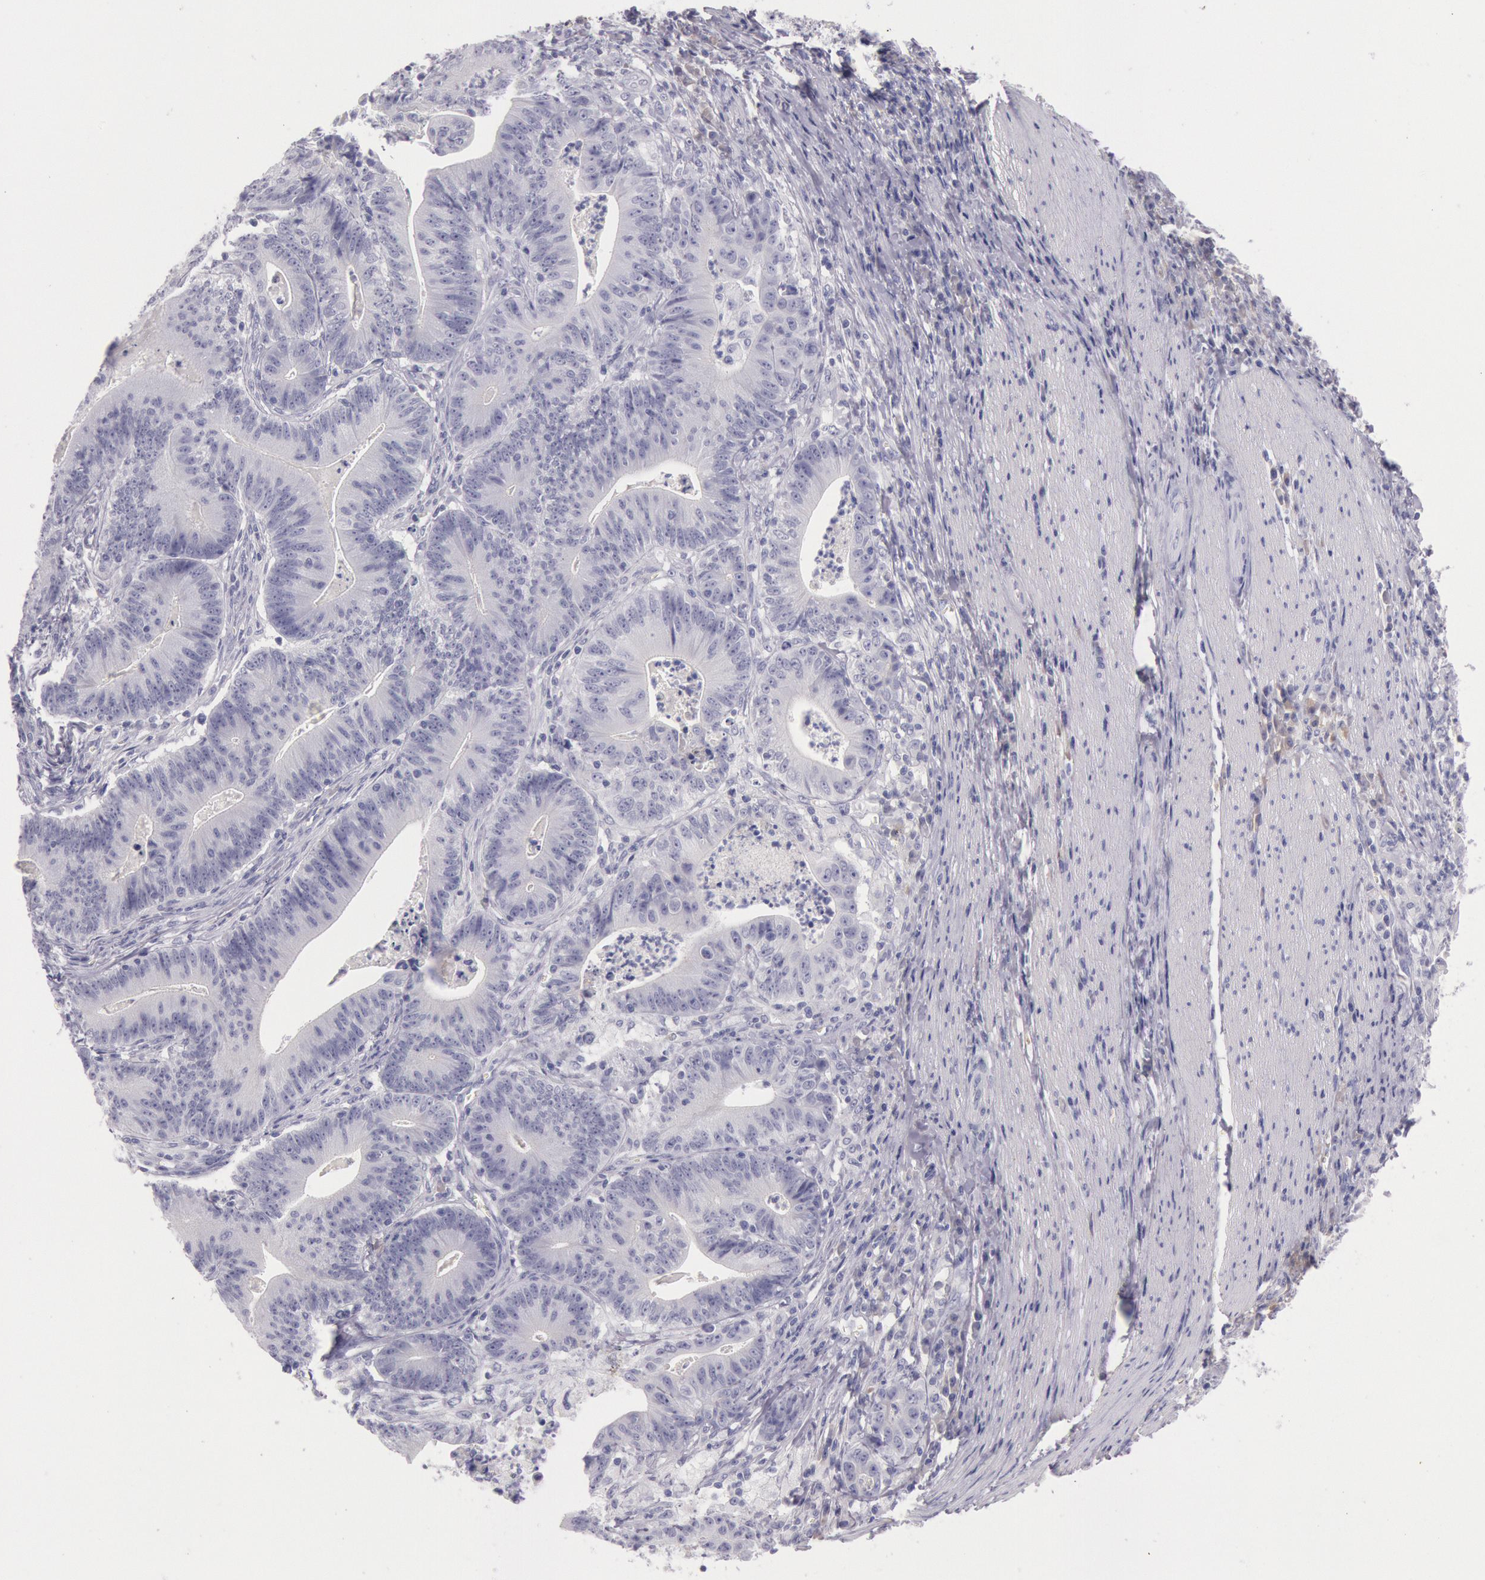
{"staining": {"intensity": "negative", "quantity": "none", "location": "none"}, "tissue": "stomach cancer", "cell_type": "Tumor cells", "image_type": "cancer", "snomed": [{"axis": "morphology", "description": "Adenocarcinoma, NOS"}, {"axis": "topography", "description": "Stomach, lower"}], "caption": "DAB (3,3'-diaminobenzidine) immunohistochemical staining of stomach adenocarcinoma displays no significant expression in tumor cells.", "gene": "EGFR", "patient": {"sex": "female", "age": 86}}